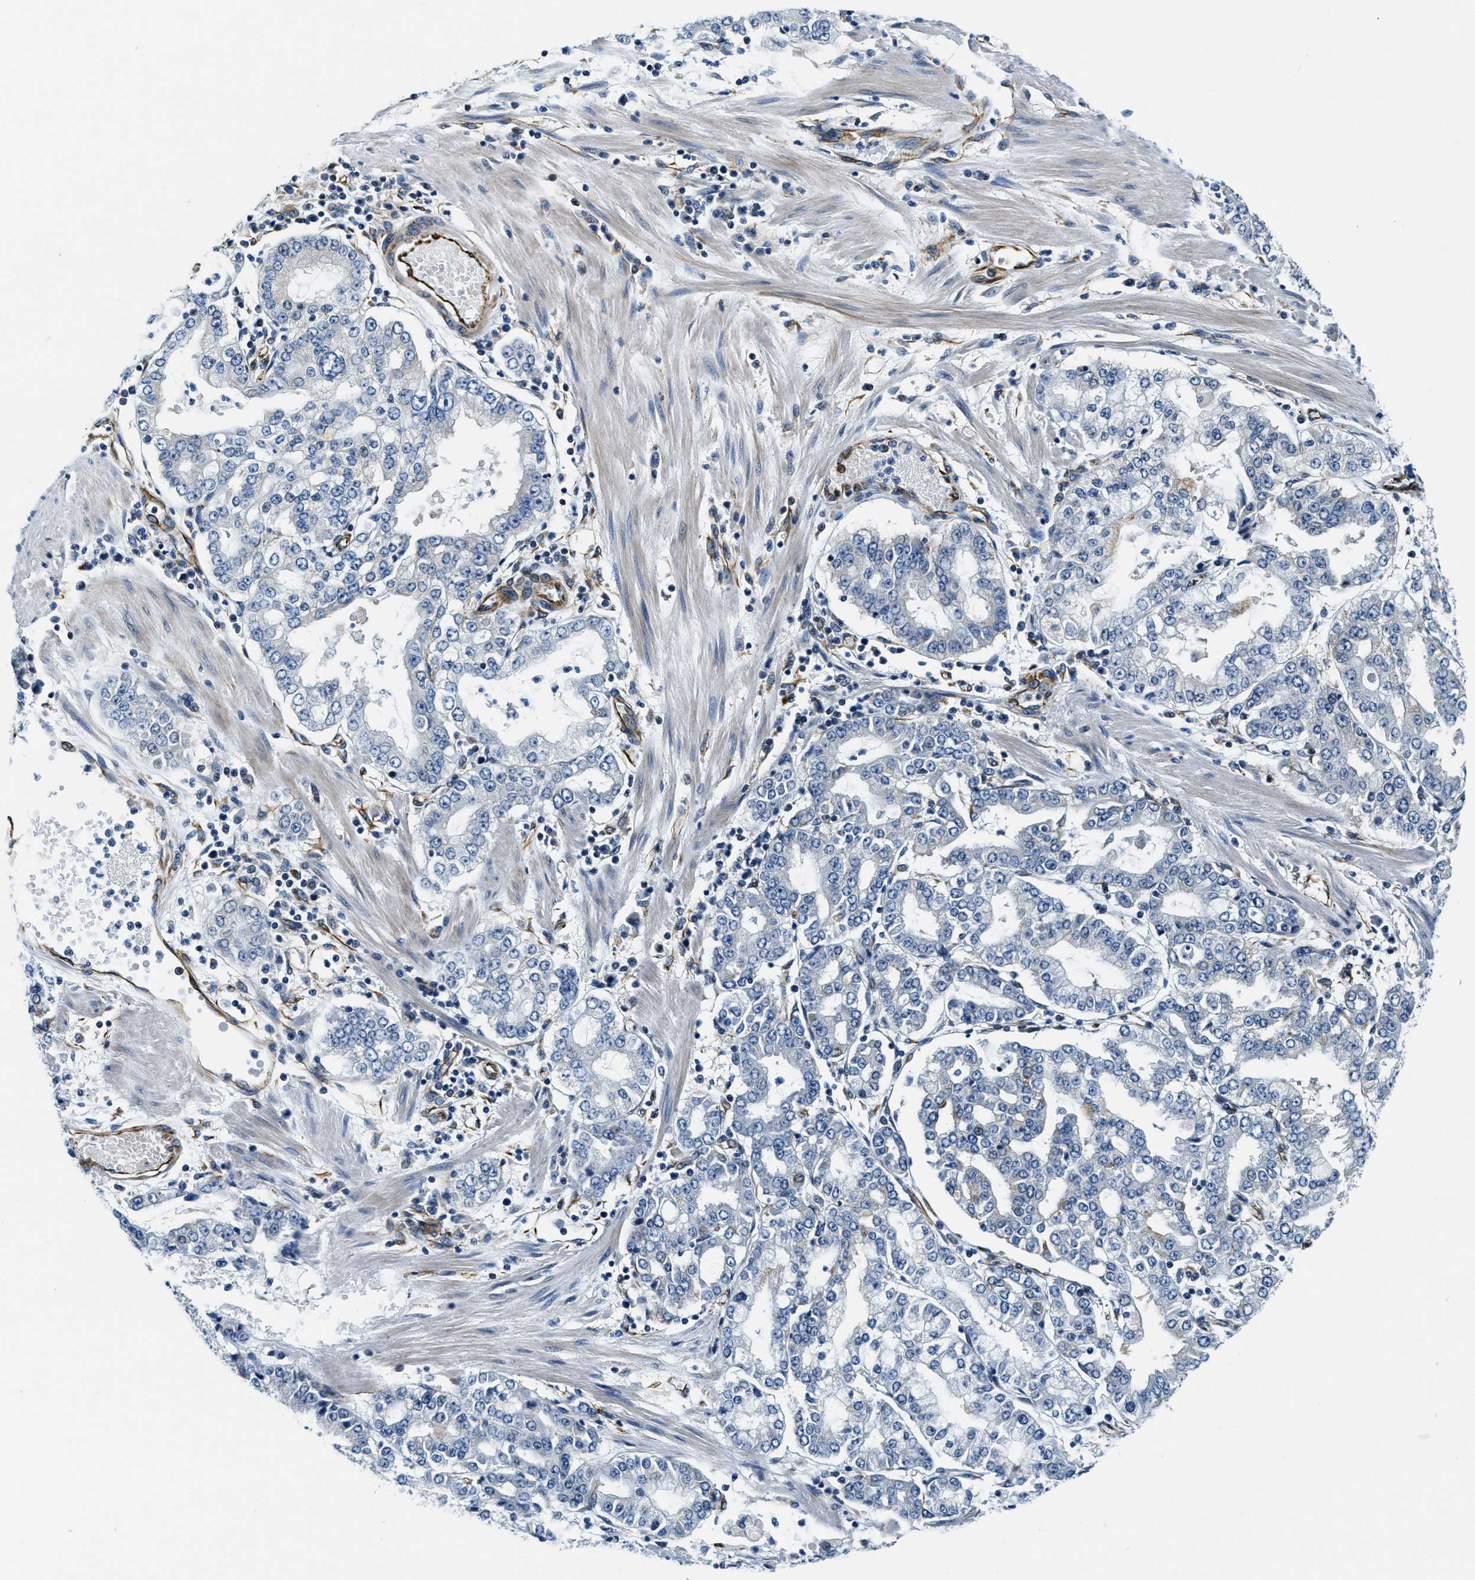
{"staining": {"intensity": "negative", "quantity": "none", "location": "none"}, "tissue": "stomach cancer", "cell_type": "Tumor cells", "image_type": "cancer", "snomed": [{"axis": "morphology", "description": "Adenocarcinoma, NOS"}, {"axis": "topography", "description": "Stomach"}], "caption": "This is an immunohistochemistry image of stomach cancer. There is no expression in tumor cells.", "gene": "GNS", "patient": {"sex": "male", "age": 76}}